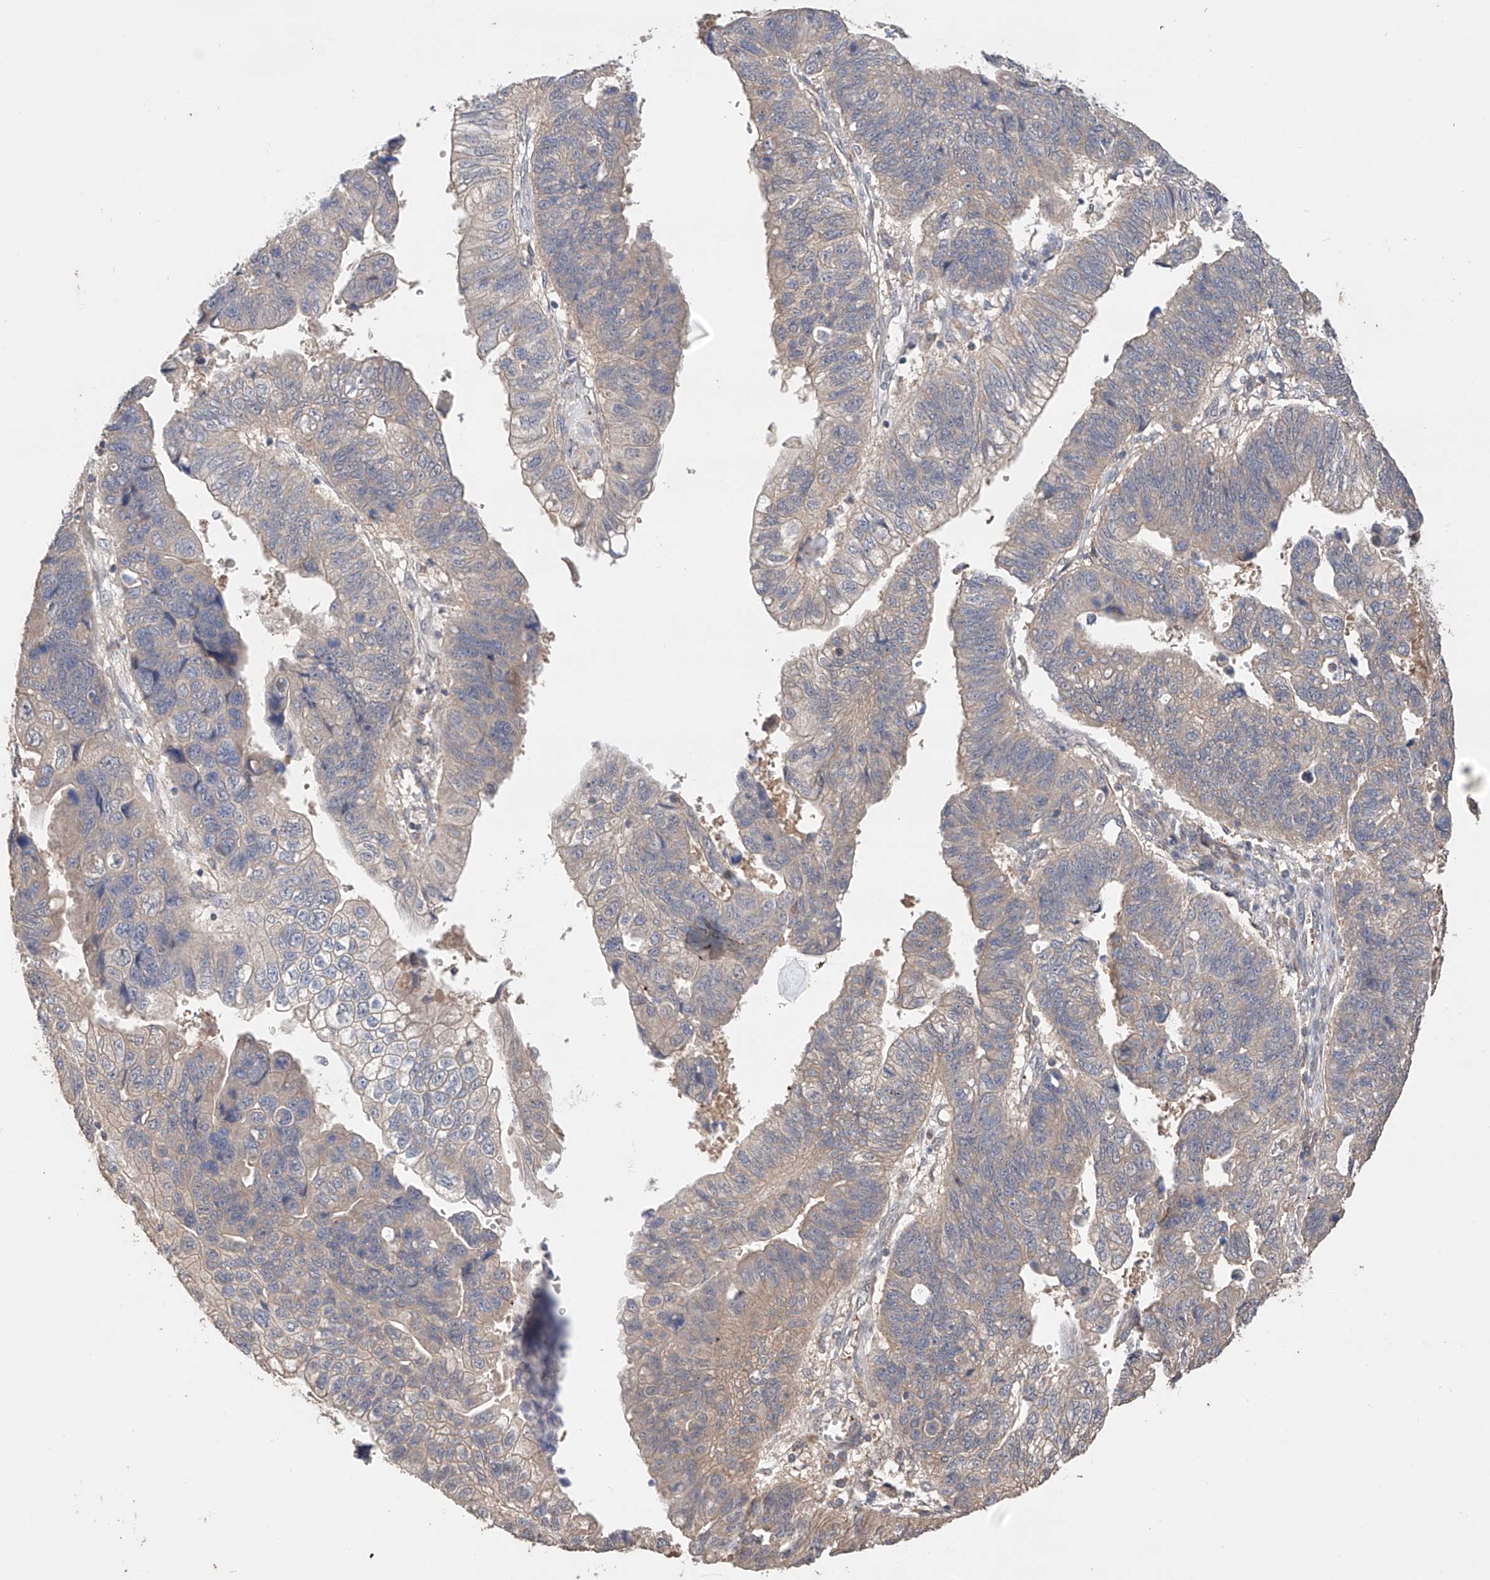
{"staining": {"intensity": "weak", "quantity": "25%-75%", "location": "cytoplasmic/membranous"}, "tissue": "stomach cancer", "cell_type": "Tumor cells", "image_type": "cancer", "snomed": [{"axis": "morphology", "description": "Adenocarcinoma, NOS"}, {"axis": "topography", "description": "Stomach"}], "caption": "A photomicrograph showing weak cytoplasmic/membranous expression in about 25%-75% of tumor cells in stomach cancer, as visualized by brown immunohistochemical staining.", "gene": "ZFHX2", "patient": {"sex": "male", "age": 59}}